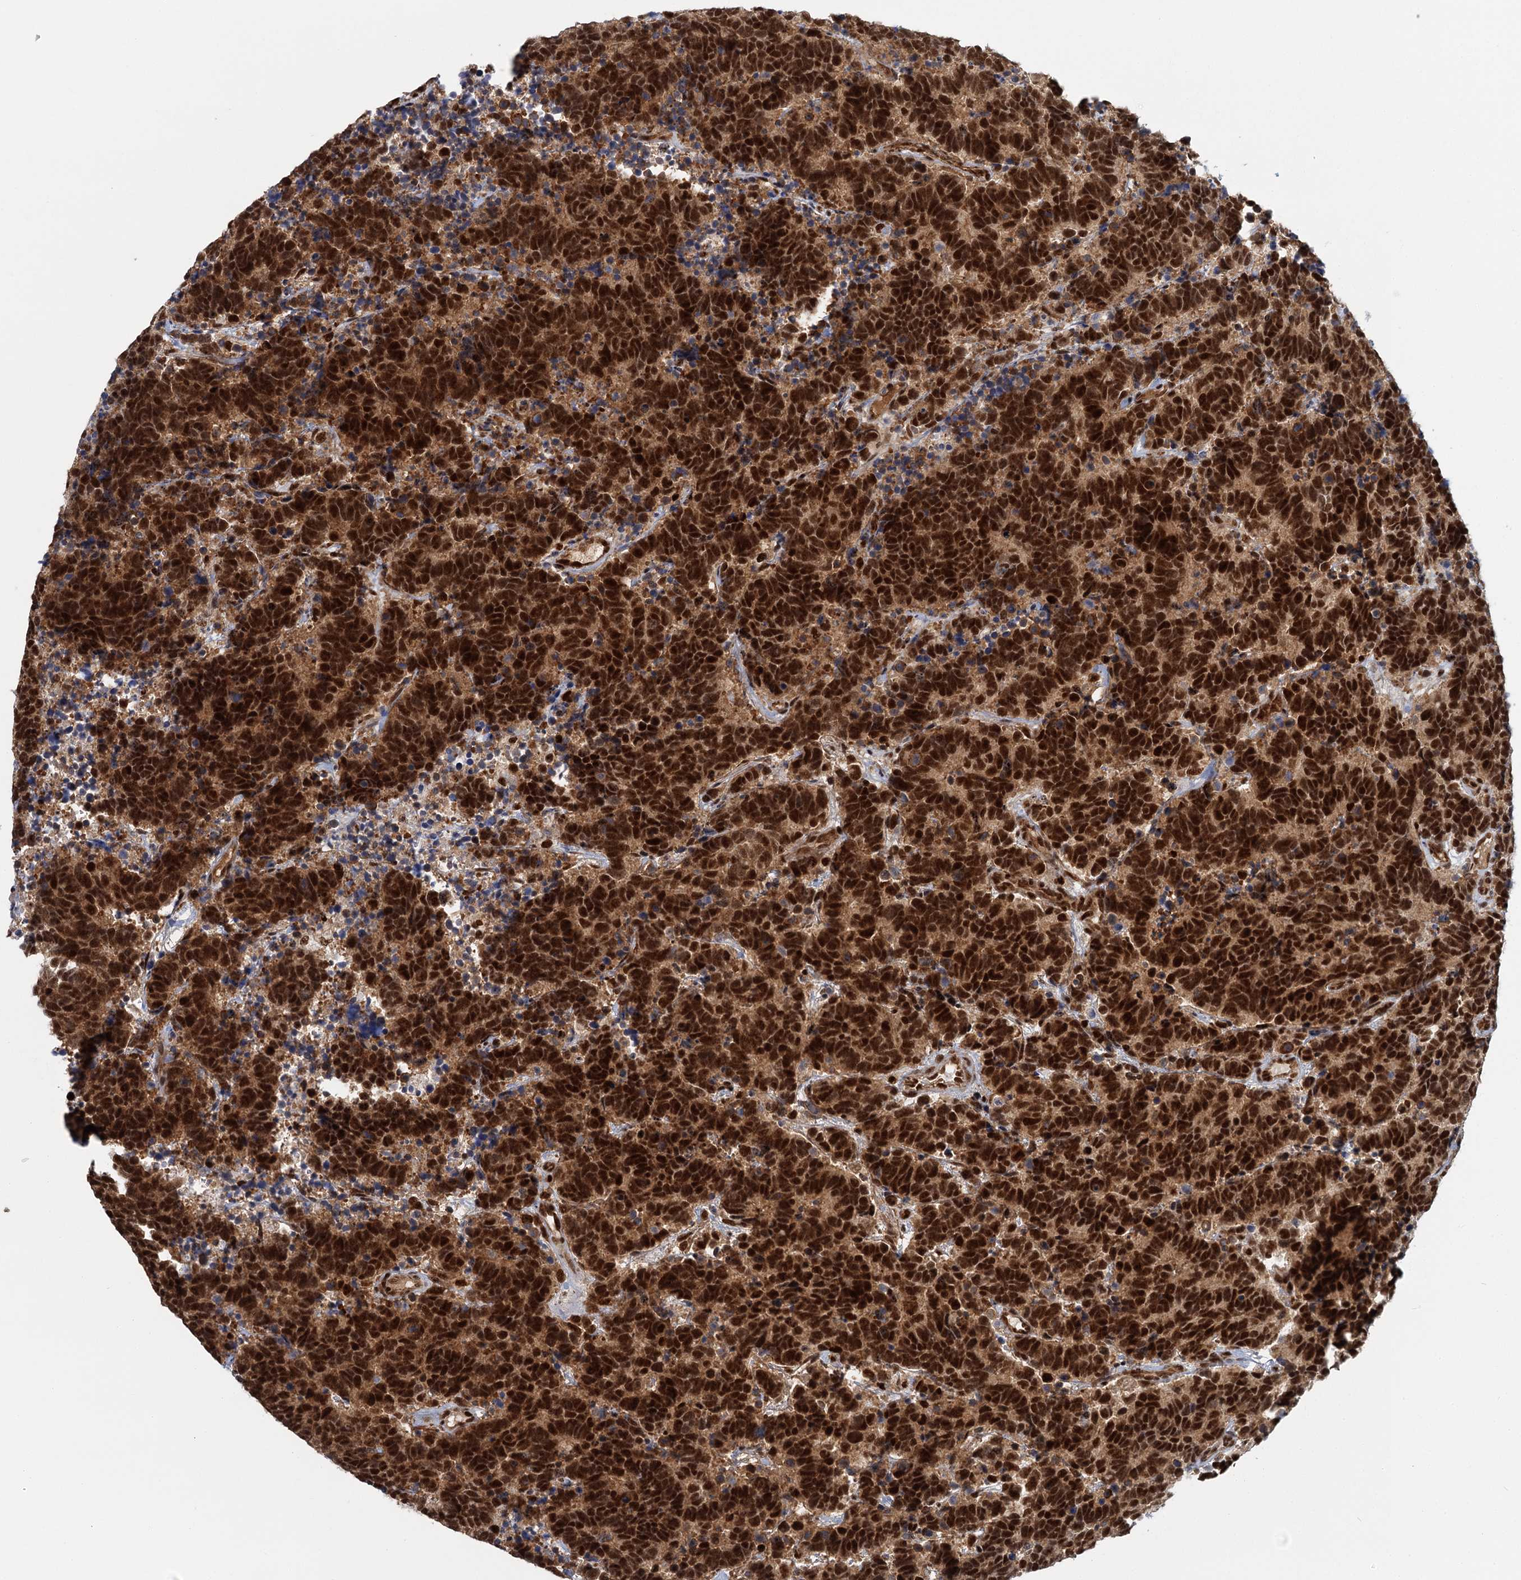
{"staining": {"intensity": "strong", "quantity": ">75%", "location": "nuclear"}, "tissue": "carcinoid", "cell_type": "Tumor cells", "image_type": "cancer", "snomed": [{"axis": "morphology", "description": "Carcinoma, NOS"}, {"axis": "morphology", "description": "Carcinoid, malignant, NOS"}, {"axis": "topography", "description": "Urinary bladder"}], "caption": "Immunohistochemistry micrograph of carcinoid stained for a protein (brown), which reveals high levels of strong nuclear staining in about >75% of tumor cells.", "gene": "GPATCH11", "patient": {"sex": "male", "age": 57}}